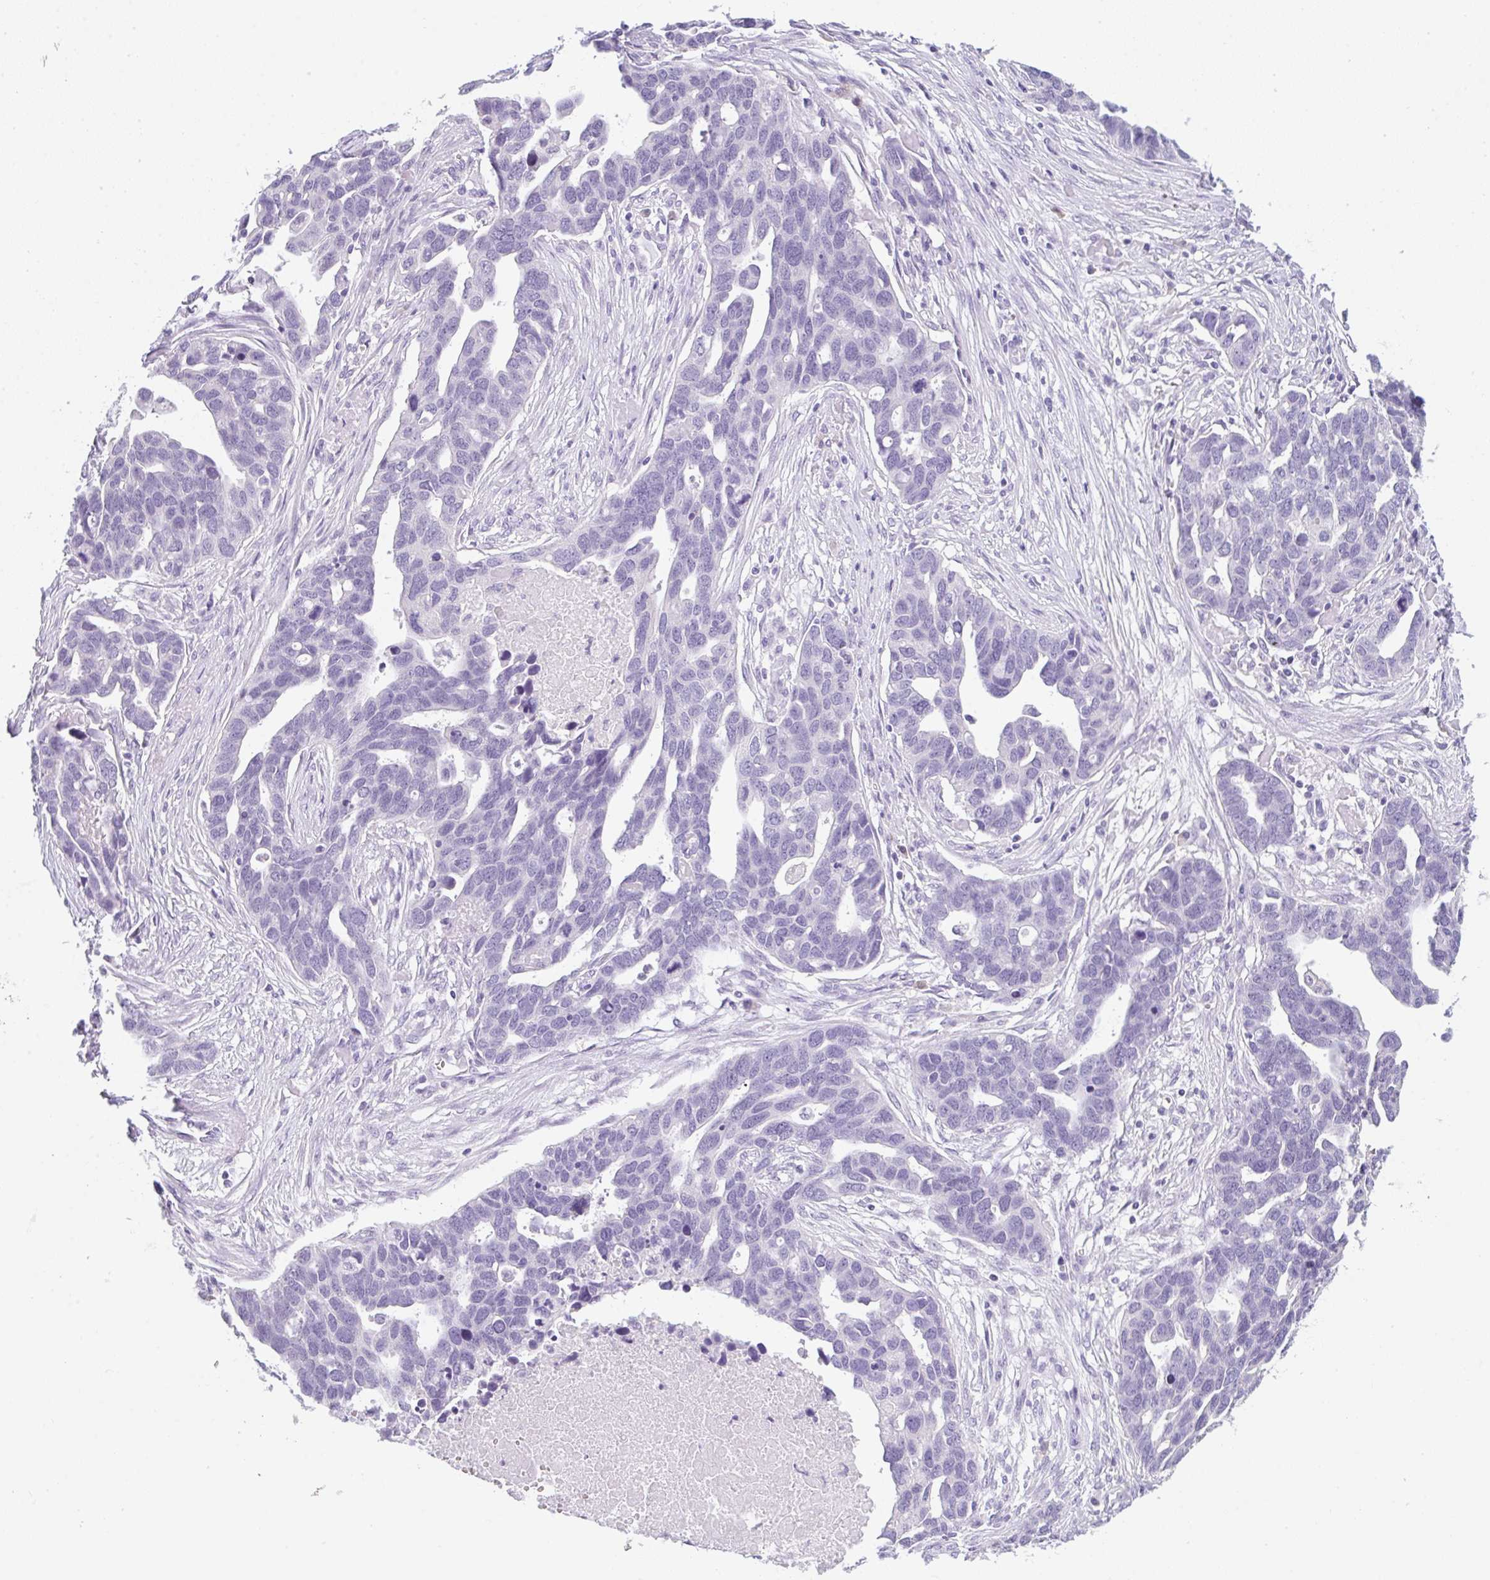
{"staining": {"intensity": "negative", "quantity": "none", "location": "none"}, "tissue": "ovarian cancer", "cell_type": "Tumor cells", "image_type": "cancer", "snomed": [{"axis": "morphology", "description": "Cystadenocarcinoma, serous, NOS"}, {"axis": "topography", "description": "Ovary"}], "caption": "Immunohistochemistry histopathology image of ovarian serous cystadenocarcinoma stained for a protein (brown), which shows no staining in tumor cells.", "gene": "LPAR4", "patient": {"sex": "female", "age": 54}}